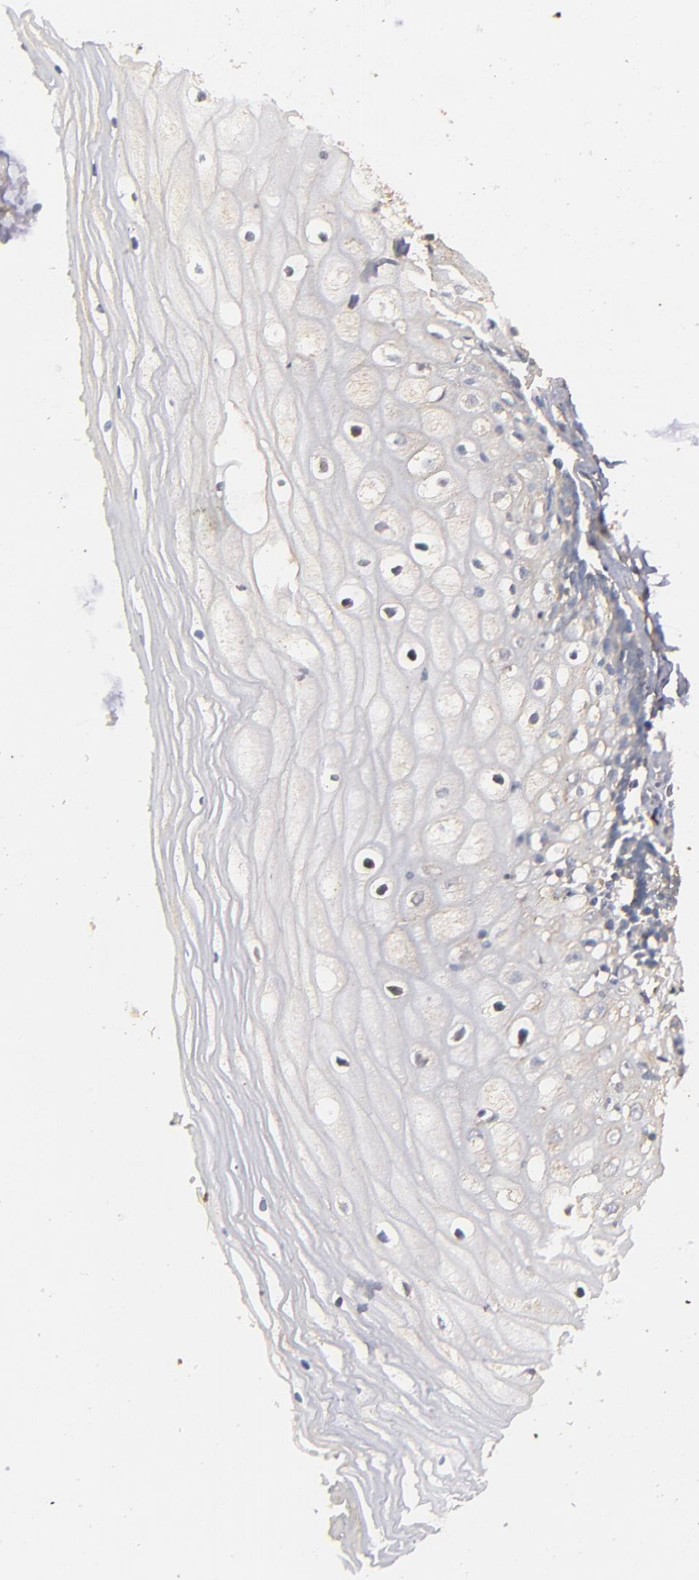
{"staining": {"intensity": "weak", "quantity": "<25%", "location": "cytoplasmic/membranous"}, "tissue": "vagina", "cell_type": "Squamous epithelial cells", "image_type": "normal", "snomed": [{"axis": "morphology", "description": "Normal tissue, NOS"}, {"axis": "topography", "description": "Vagina"}], "caption": "Immunohistochemistry image of unremarkable vagina: human vagina stained with DAB demonstrates no significant protein staining in squamous epithelial cells.", "gene": "DMD", "patient": {"sex": "female", "age": 46}}